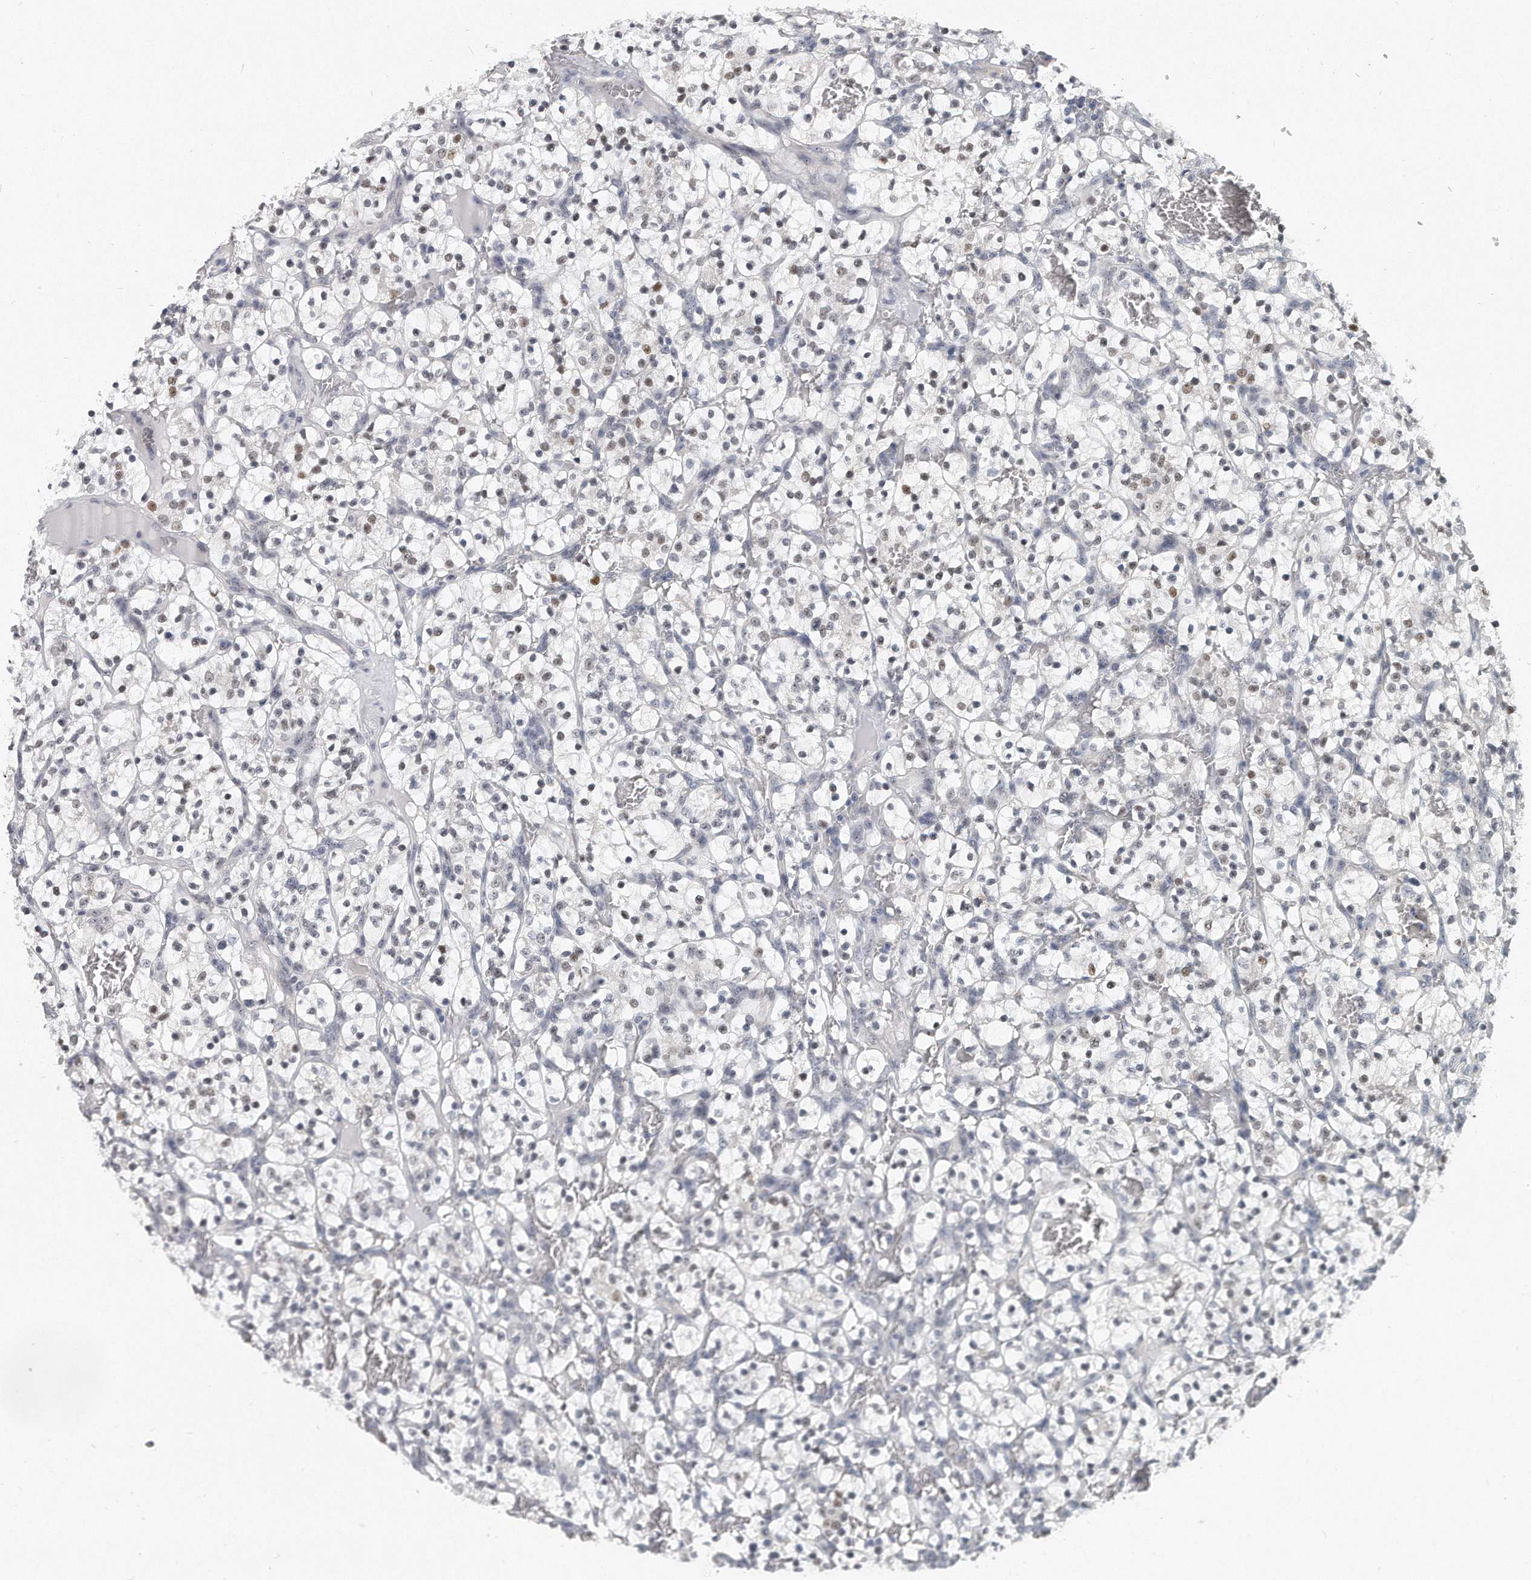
{"staining": {"intensity": "weak", "quantity": "<25%", "location": "nuclear"}, "tissue": "renal cancer", "cell_type": "Tumor cells", "image_type": "cancer", "snomed": [{"axis": "morphology", "description": "Adenocarcinoma, NOS"}, {"axis": "topography", "description": "Kidney"}], "caption": "Tumor cells are negative for brown protein staining in adenocarcinoma (renal).", "gene": "TFCP2L1", "patient": {"sex": "female", "age": 57}}